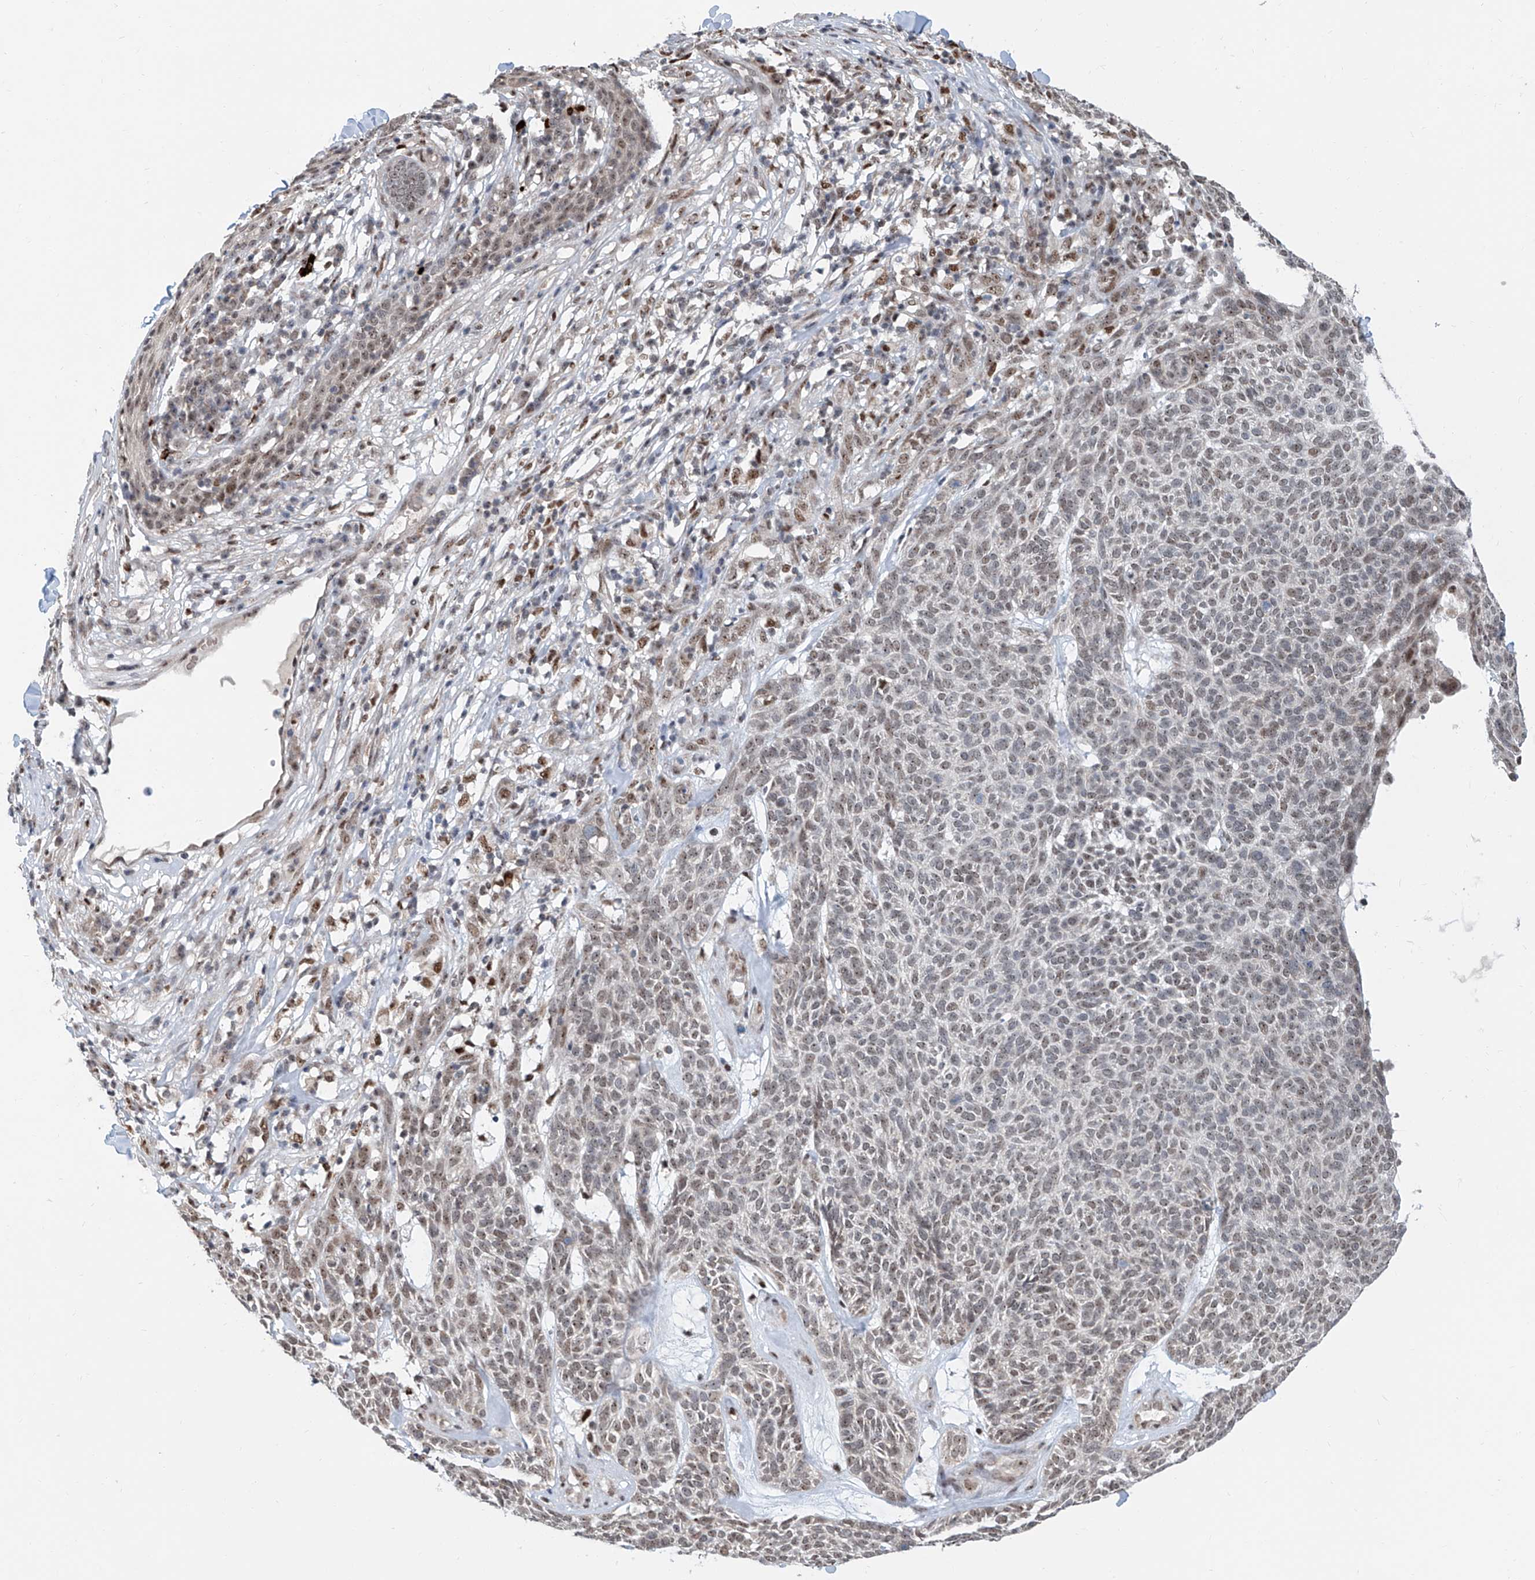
{"staining": {"intensity": "weak", "quantity": ">75%", "location": "nuclear"}, "tissue": "skin cancer", "cell_type": "Tumor cells", "image_type": "cancer", "snomed": [{"axis": "morphology", "description": "Squamous cell carcinoma, NOS"}, {"axis": "topography", "description": "Skin"}], "caption": "Human skin squamous cell carcinoma stained with a protein marker displays weak staining in tumor cells.", "gene": "SDE2", "patient": {"sex": "female", "age": 90}}